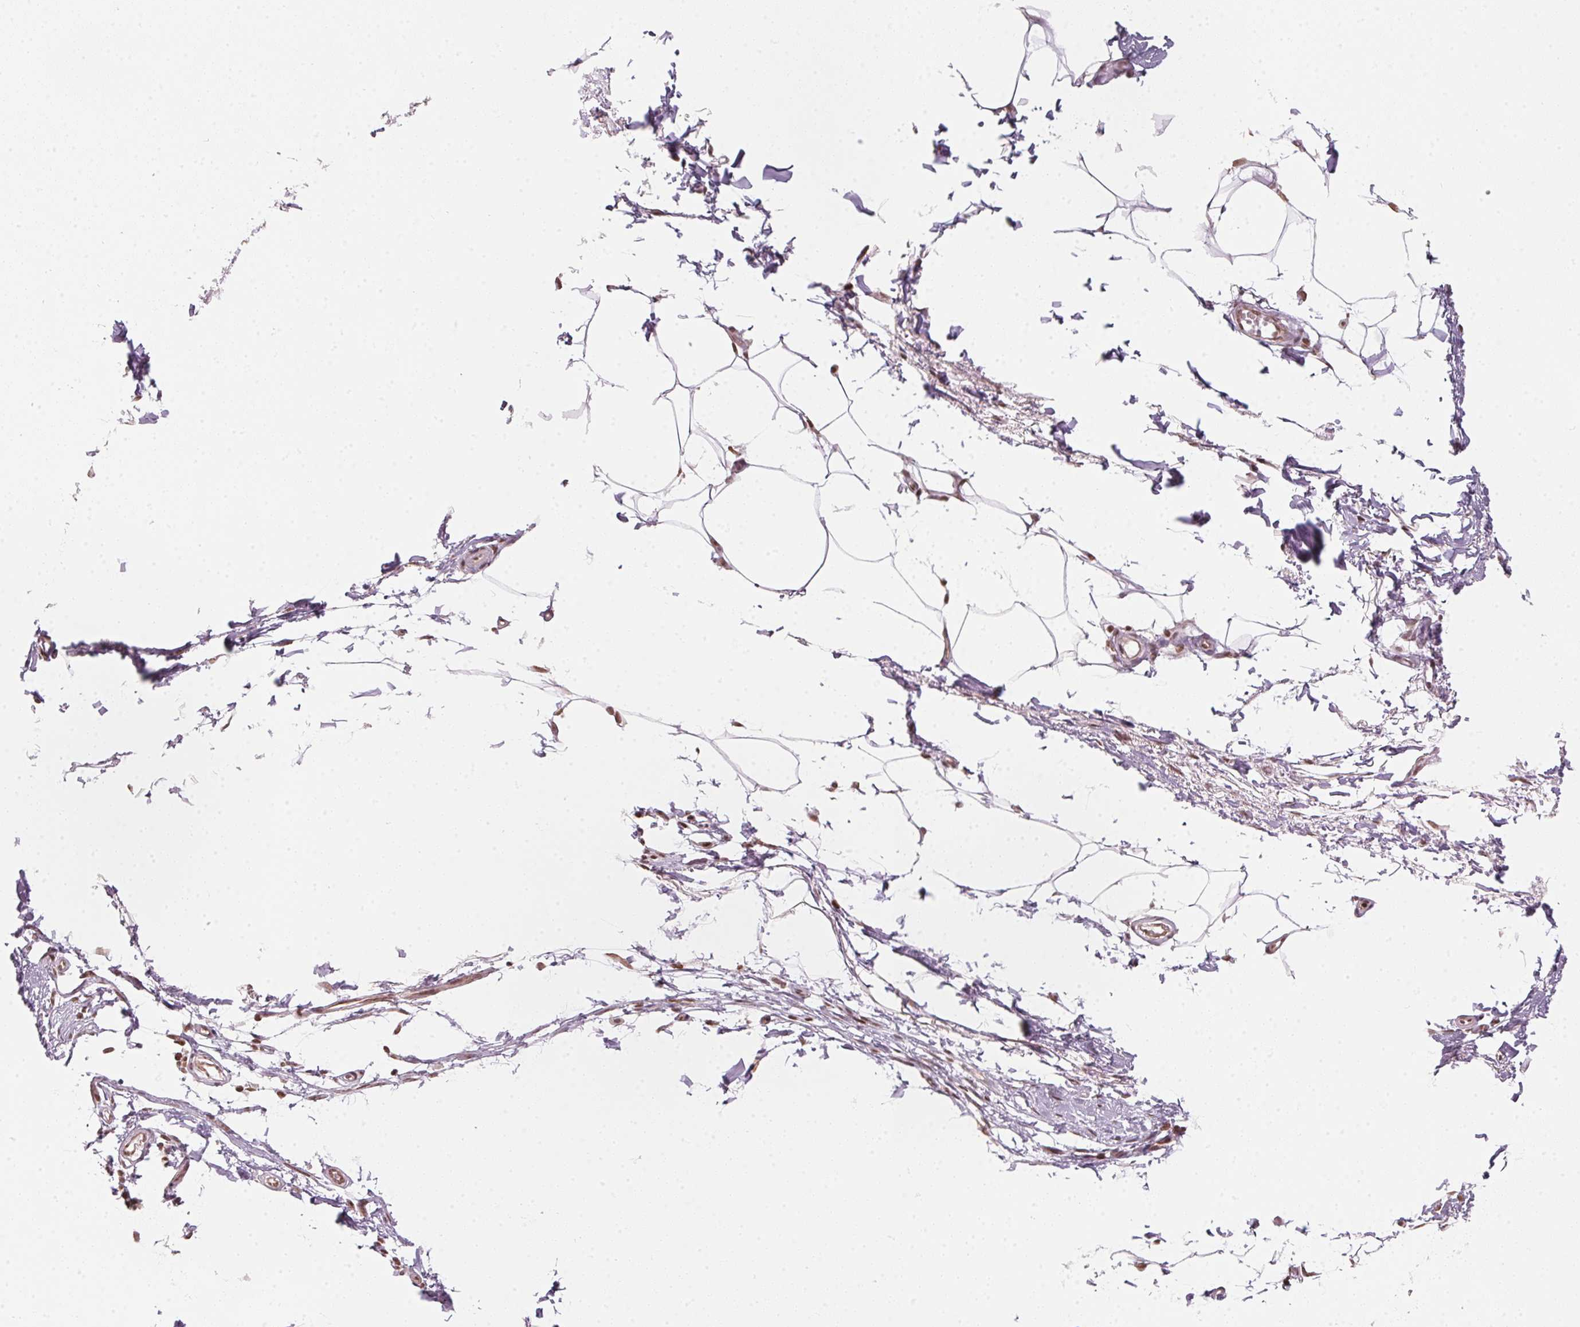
{"staining": {"intensity": "negative", "quantity": "none", "location": "none"}, "tissue": "skin", "cell_type": "Fibroblasts", "image_type": "normal", "snomed": [{"axis": "morphology", "description": "Normal tissue, NOS"}, {"axis": "topography", "description": "Skin"}], "caption": "Immunohistochemistry (IHC) photomicrograph of normal skin: skin stained with DAB displays no significant protein positivity in fibroblasts.", "gene": "KAT6A", "patient": {"sex": "female", "age": 62}}